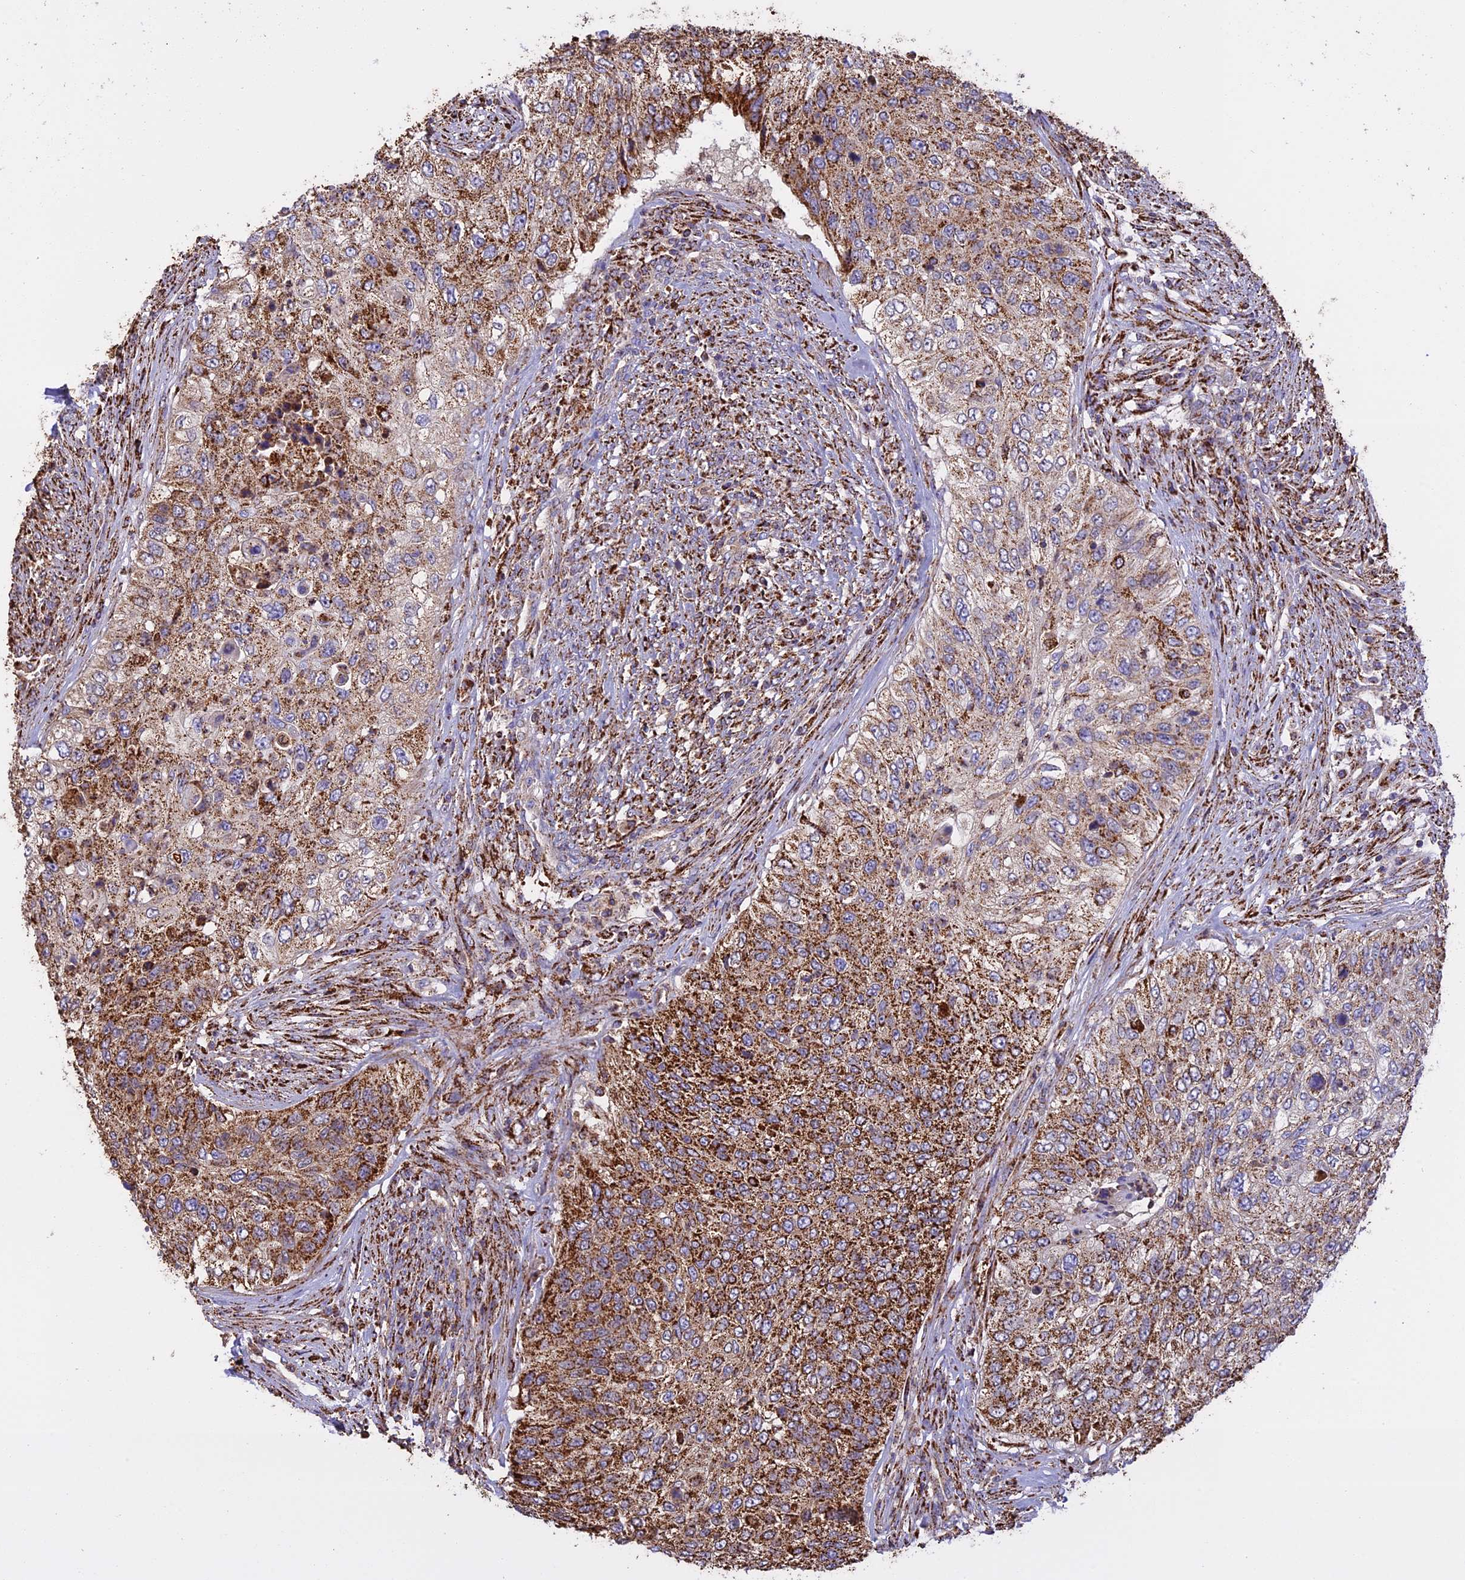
{"staining": {"intensity": "moderate", "quantity": ">75%", "location": "cytoplasmic/membranous"}, "tissue": "urothelial cancer", "cell_type": "Tumor cells", "image_type": "cancer", "snomed": [{"axis": "morphology", "description": "Urothelial carcinoma, High grade"}, {"axis": "topography", "description": "Urinary bladder"}], "caption": "Protein expression analysis of human high-grade urothelial carcinoma reveals moderate cytoplasmic/membranous staining in approximately >75% of tumor cells. Ihc stains the protein of interest in brown and the nuclei are stained blue.", "gene": "KCNG1", "patient": {"sex": "female", "age": 60}}